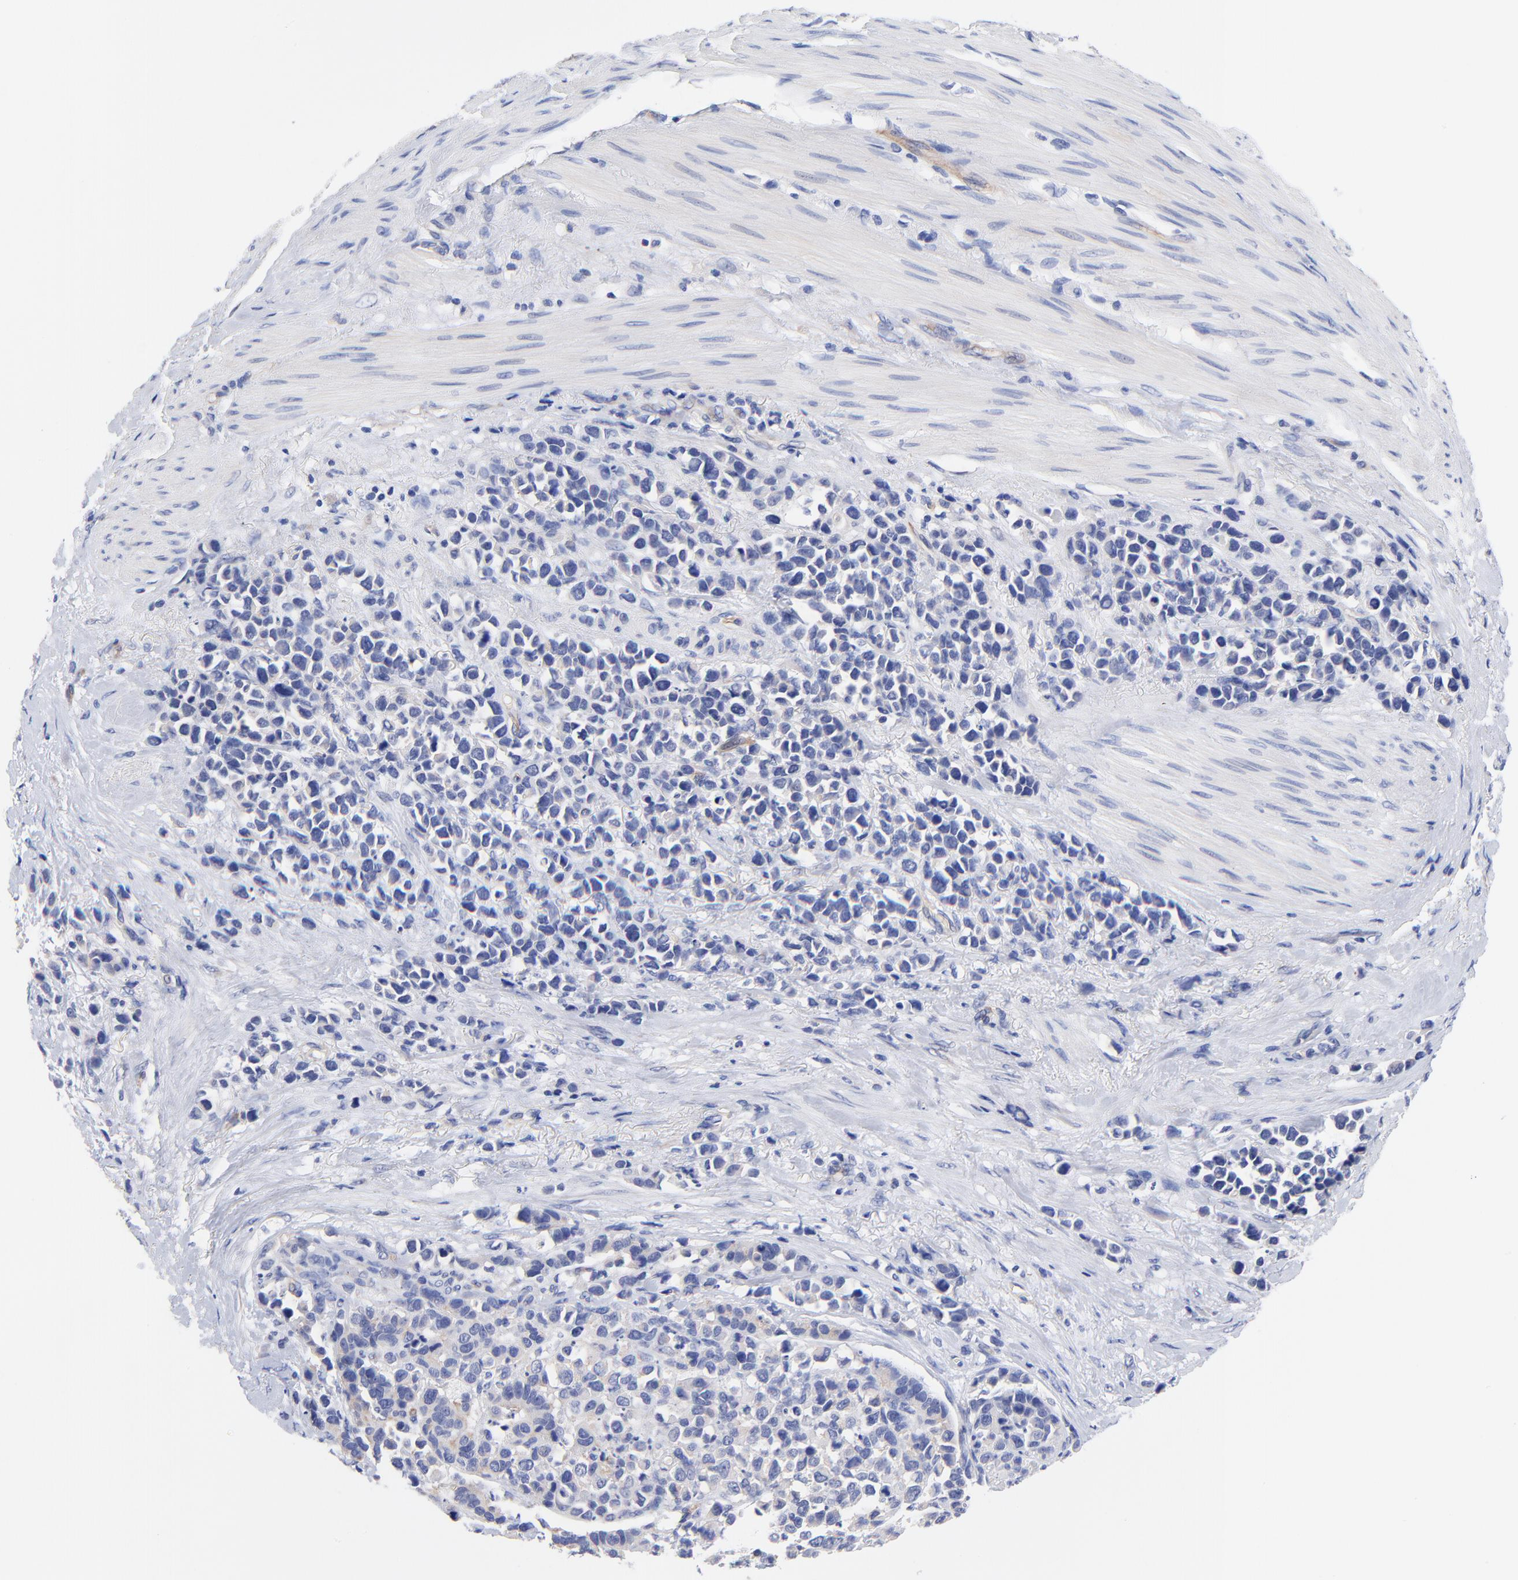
{"staining": {"intensity": "weak", "quantity": "<25%", "location": "cytoplasmic/membranous"}, "tissue": "stomach cancer", "cell_type": "Tumor cells", "image_type": "cancer", "snomed": [{"axis": "morphology", "description": "Adenocarcinoma, NOS"}, {"axis": "topography", "description": "Stomach, upper"}], "caption": "This micrograph is of adenocarcinoma (stomach) stained with immunohistochemistry to label a protein in brown with the nuclei are counter-stained blue. There is no staining in tumor cells.", "gene": "SLC44A2", "patient": {"sex": "male", "age": 71}}